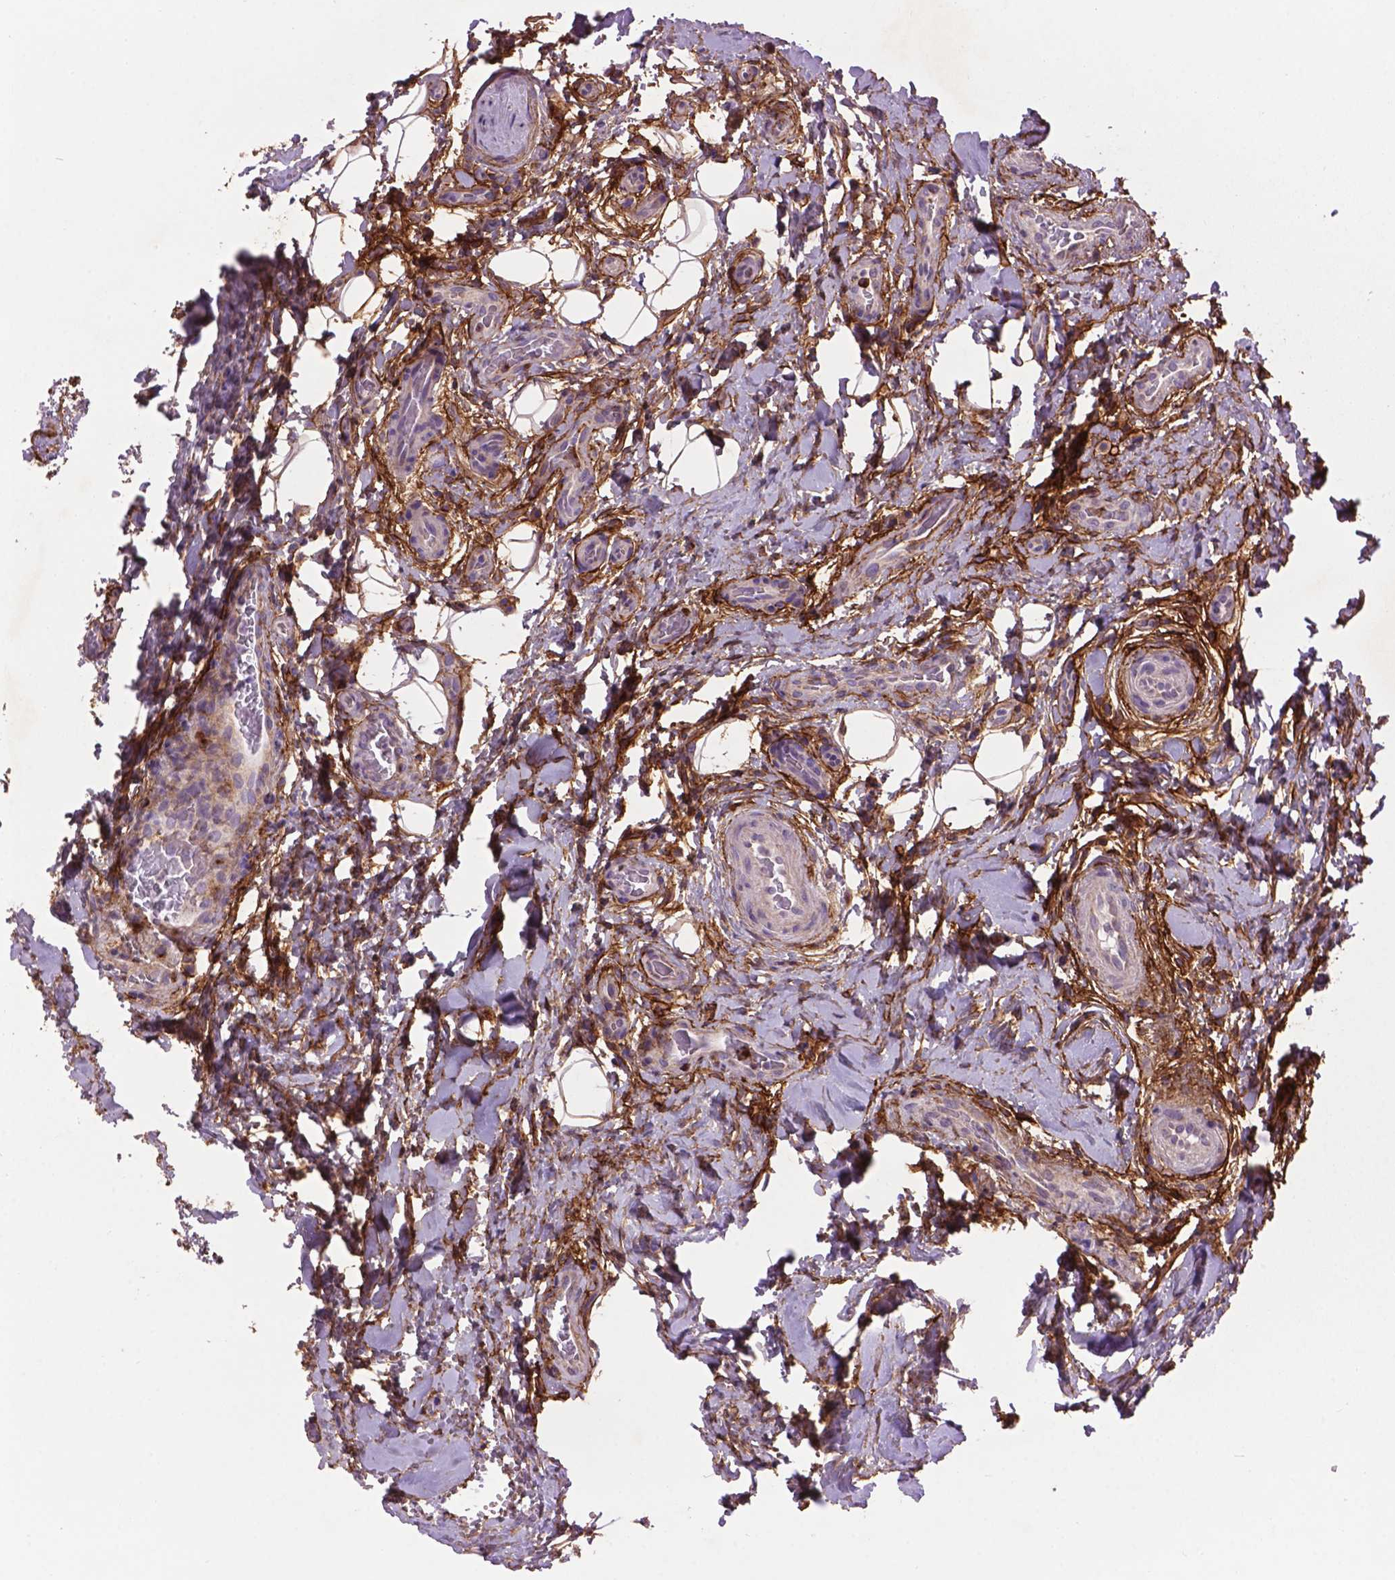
{"staining": {"intensity": "weak", "quantity": ">75%", "location": "cytoplasmic/membranous"}, "tissue": "thyroid cancer", "cell_type": "Tumor cells", "image_type": "cancer", "snomed": [{"axis": "morphology", "description": "Papillary adenocarcinoma, NOS"}, {"axis": "topography", "description": "Thyroid gland"}], "caption": "Weak cytoplasmic/membranous protein staining is seen in approximately >75% of tumor cells in papillary adenocarcinoma (thyroid).", "gene": "LRRC3C", "patient": {"sex": "male", "age": 61}}